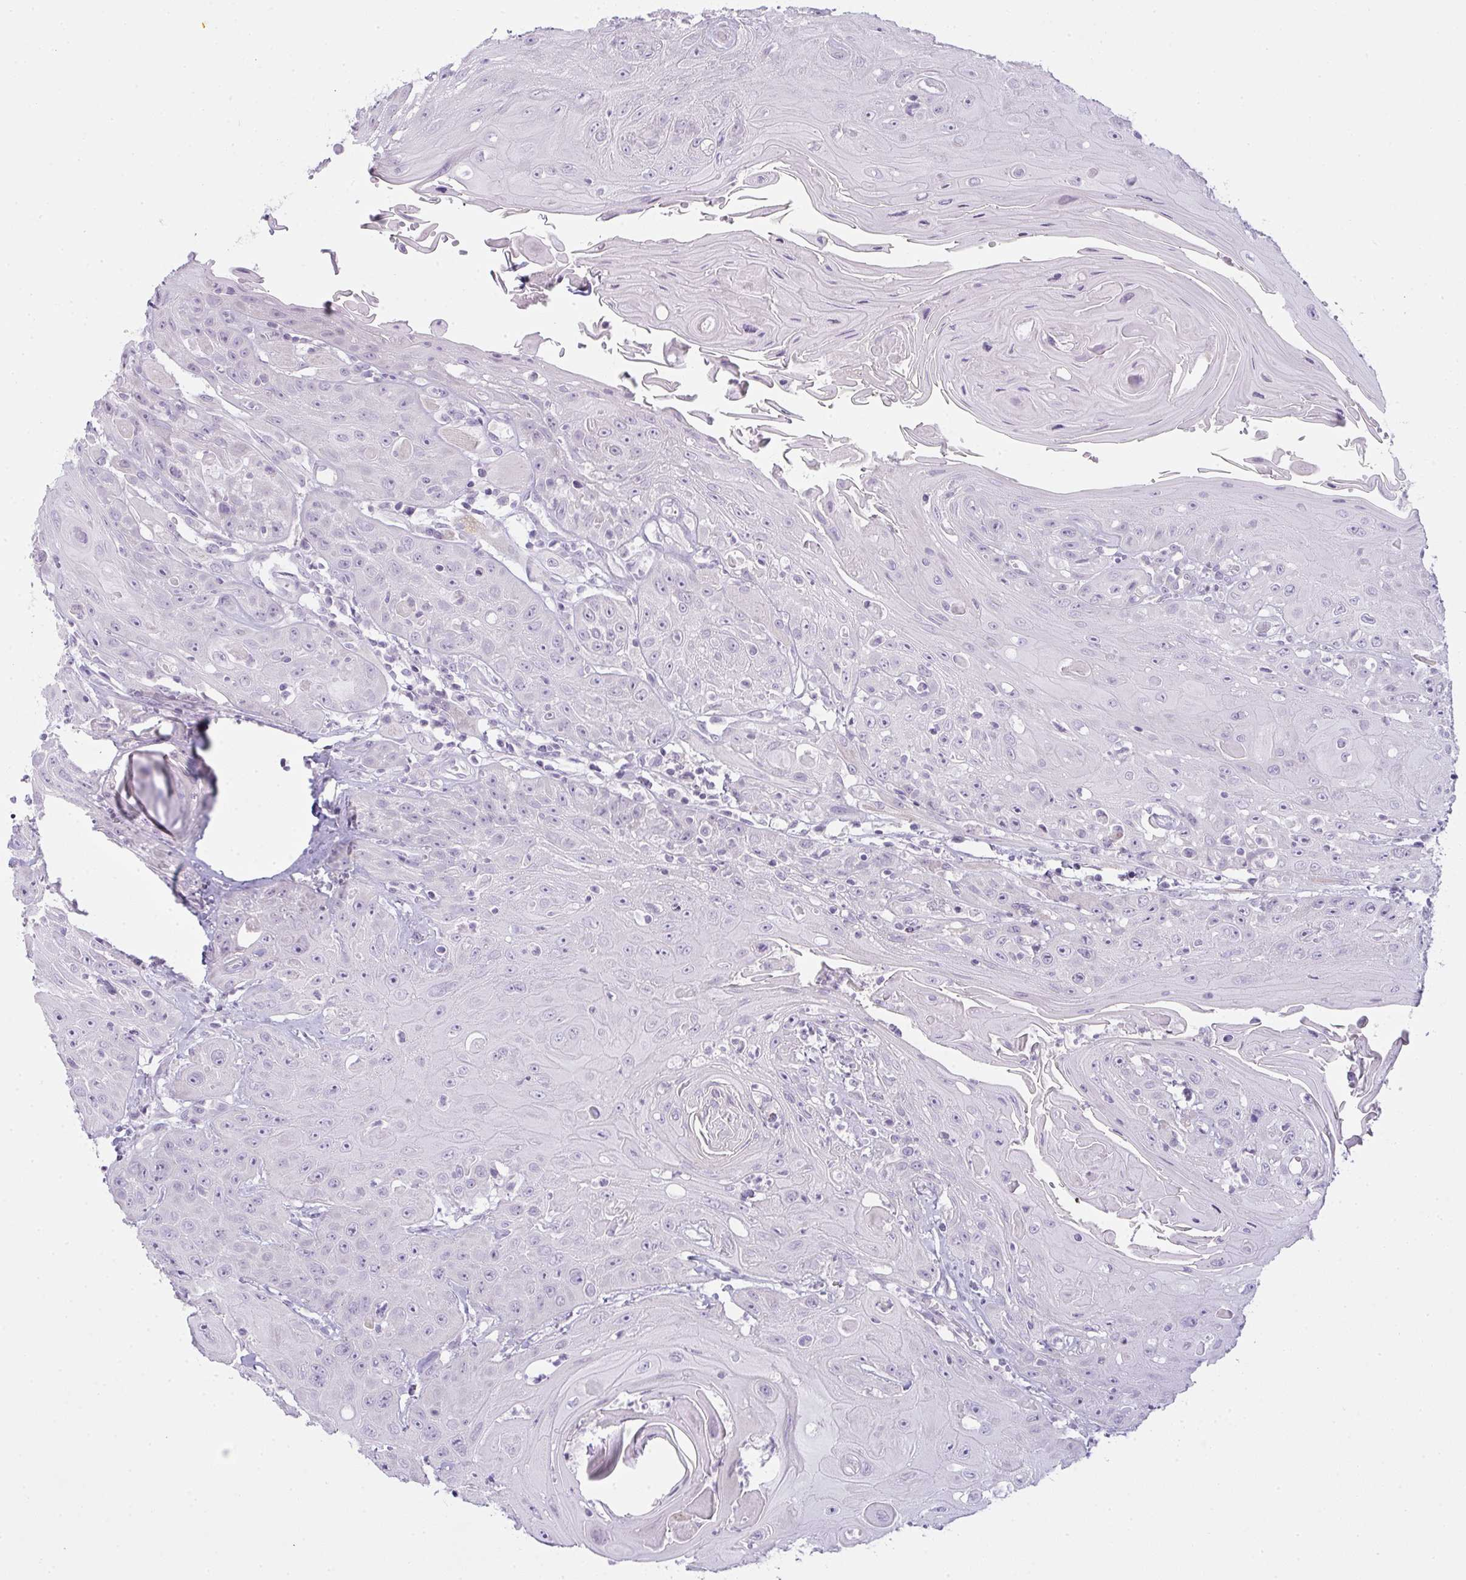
{"staining": {"intensity": "negative", "quantity": "none", "location": "none"}, "tissue": "head and neck cancer", "cell_type": "Tumor cells", "image_type": "cancer", "snomed": [{"axis": "morphology", "description": "Squamous cell carcinoma, NOS"}, {"axis": "topography", "description": "Head-Neck"}], "caption": "High magnification brightfield microscopy of squamous cell carcinoma (head and neck) stained with DAB (3,3'-diaminobenzidine) (brown) and counterstained with hematoxylin (blue): tumor cells show no significant staining.", "gene": "SIRPB2", "patient": {"sex": "female", "age": 59}}